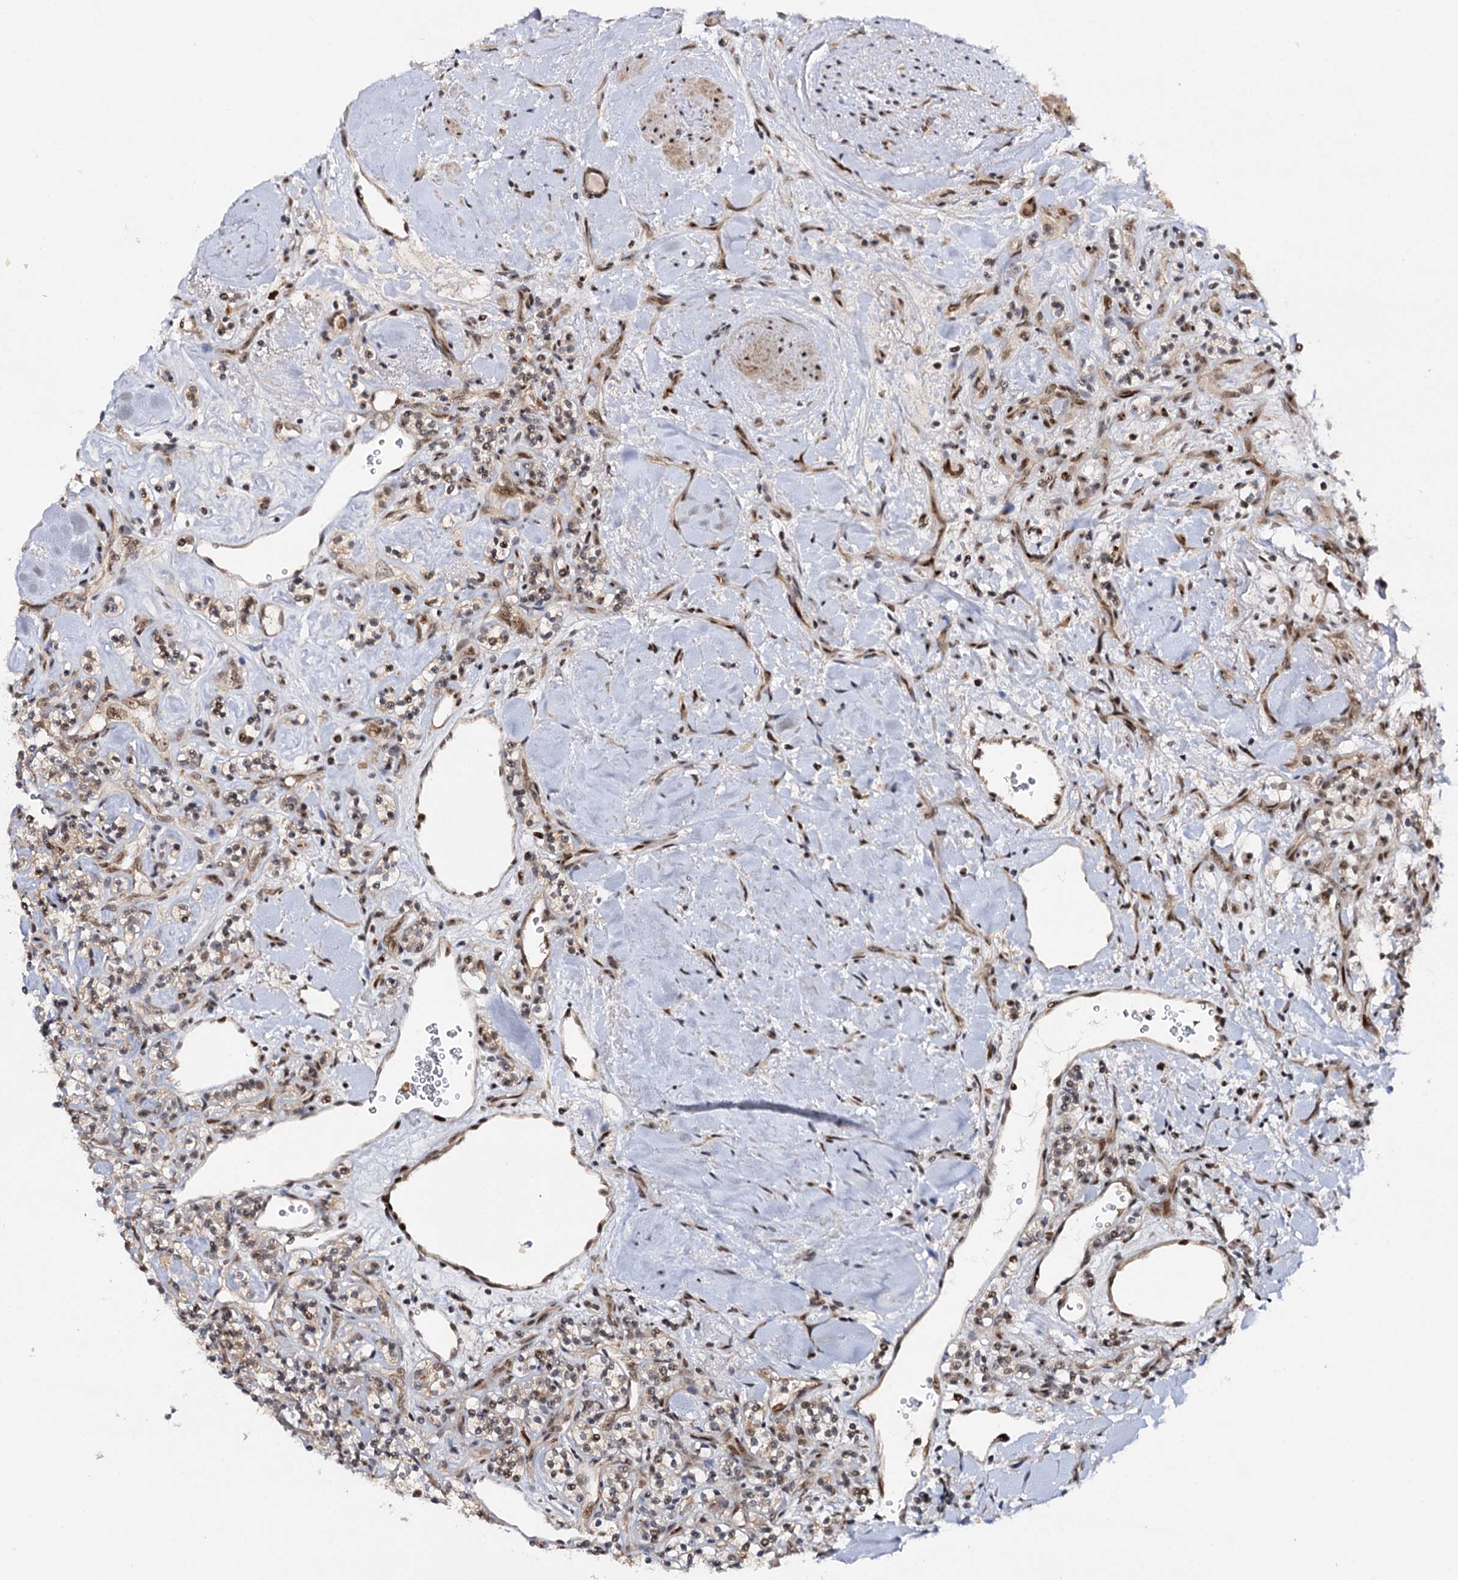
{"staining": {"intensity": "weak", "quantity": ">75%", "location": "nuclear"}, "tissue": "renal cancer", "cell_type": "Tumor cells", "image_type": "cancer", "snomed": [{"axis": "morphology", "description": "Adenocarcinoma, NOS"}, {"axis": "topography", "description": "Kidney"}], "caption": "DAB immunohistochemical staining of adenocarcinoma (renal) shows weak nuclear protein expression in about >75% of tumor cells.", "gene": "BUD13", "patient": {"sex": "male", "age": 77}}